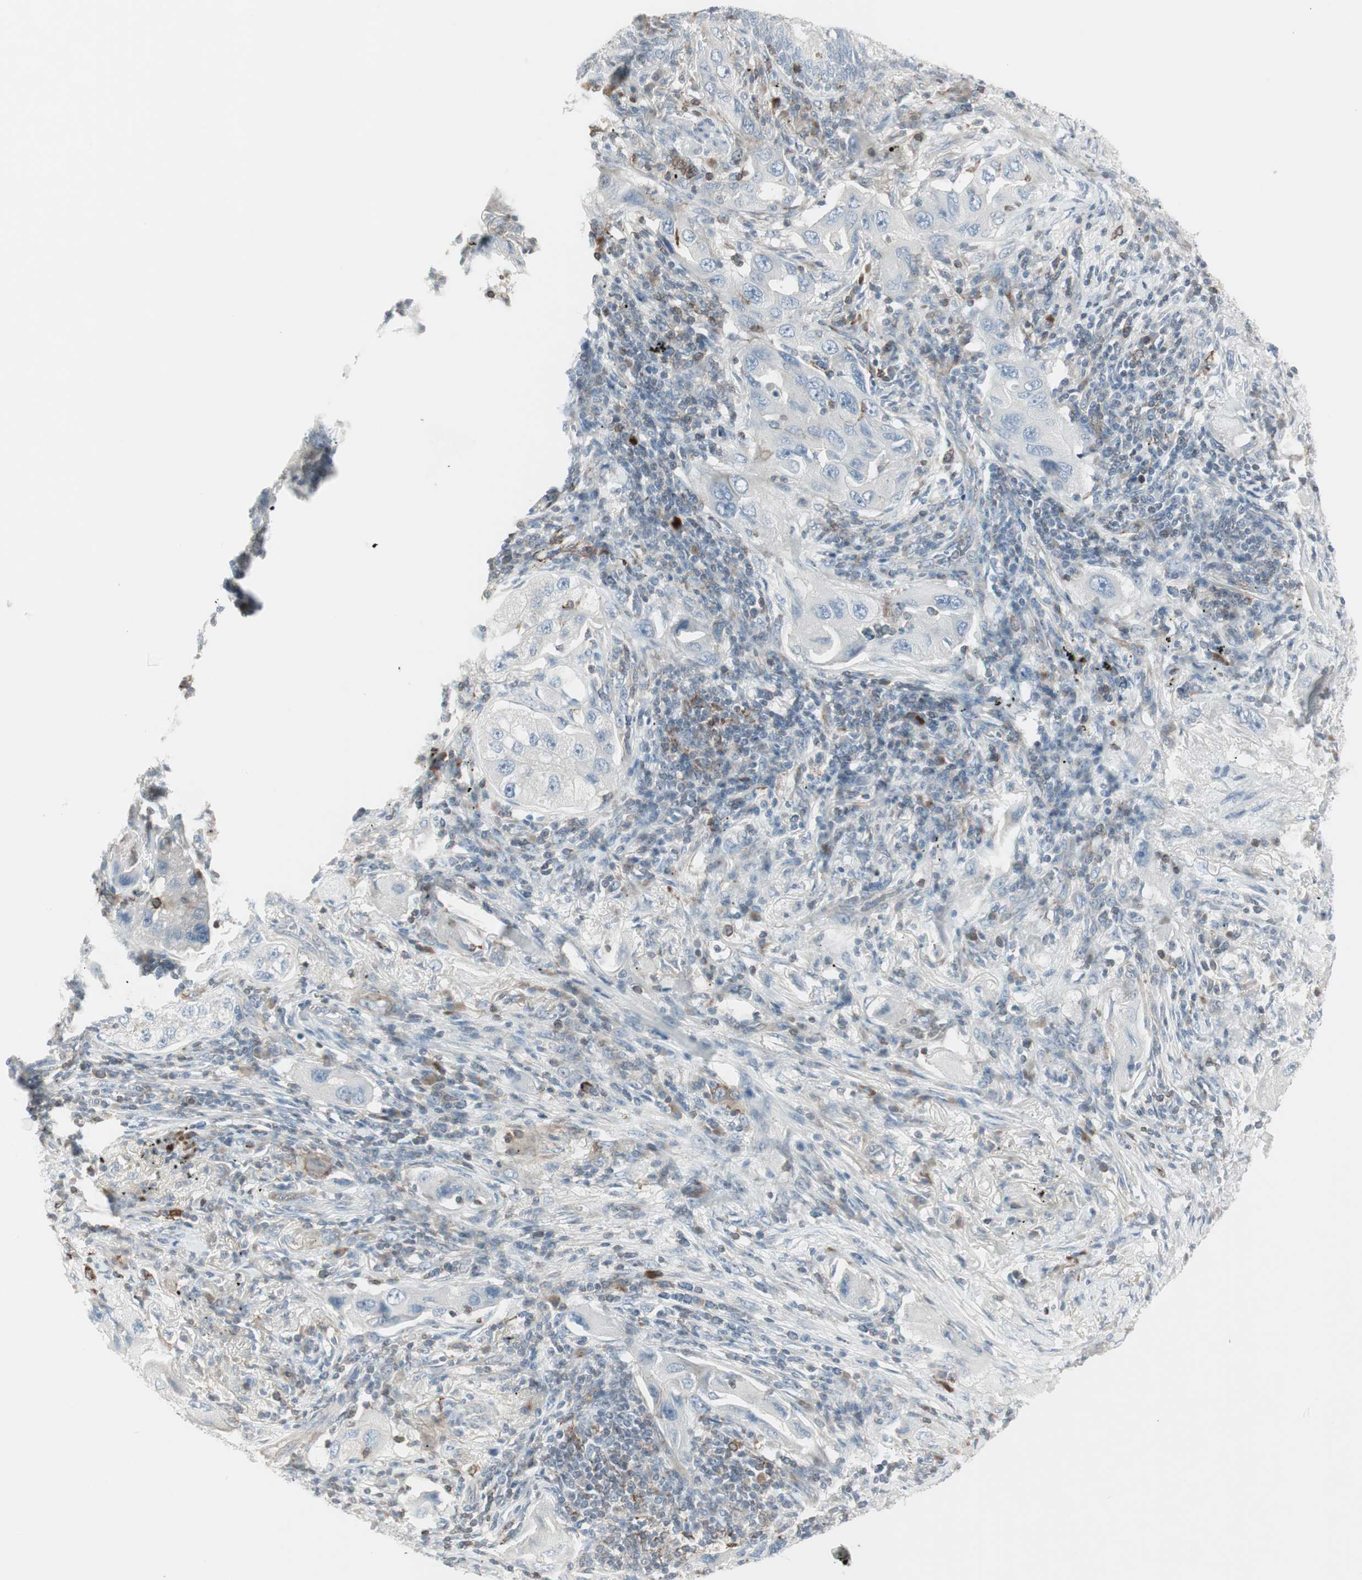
{"staining": {"intensity": "negative", "quantity": "none", "location": "none"}, "tissue": "lung cancer", "cell_type": "Tumor cells", "image_type": "cancer", "snomed": [{"axis": "morphology", "description": "Adenocarcinoma, NOS"}, {"axis": "topography", "description": "Lung"}], "caption": "IHC of human lung cancer reveals no expression in tumor cells.", "gene": "MAP4K4", "patient": {"sex": "female", "age": 65}}